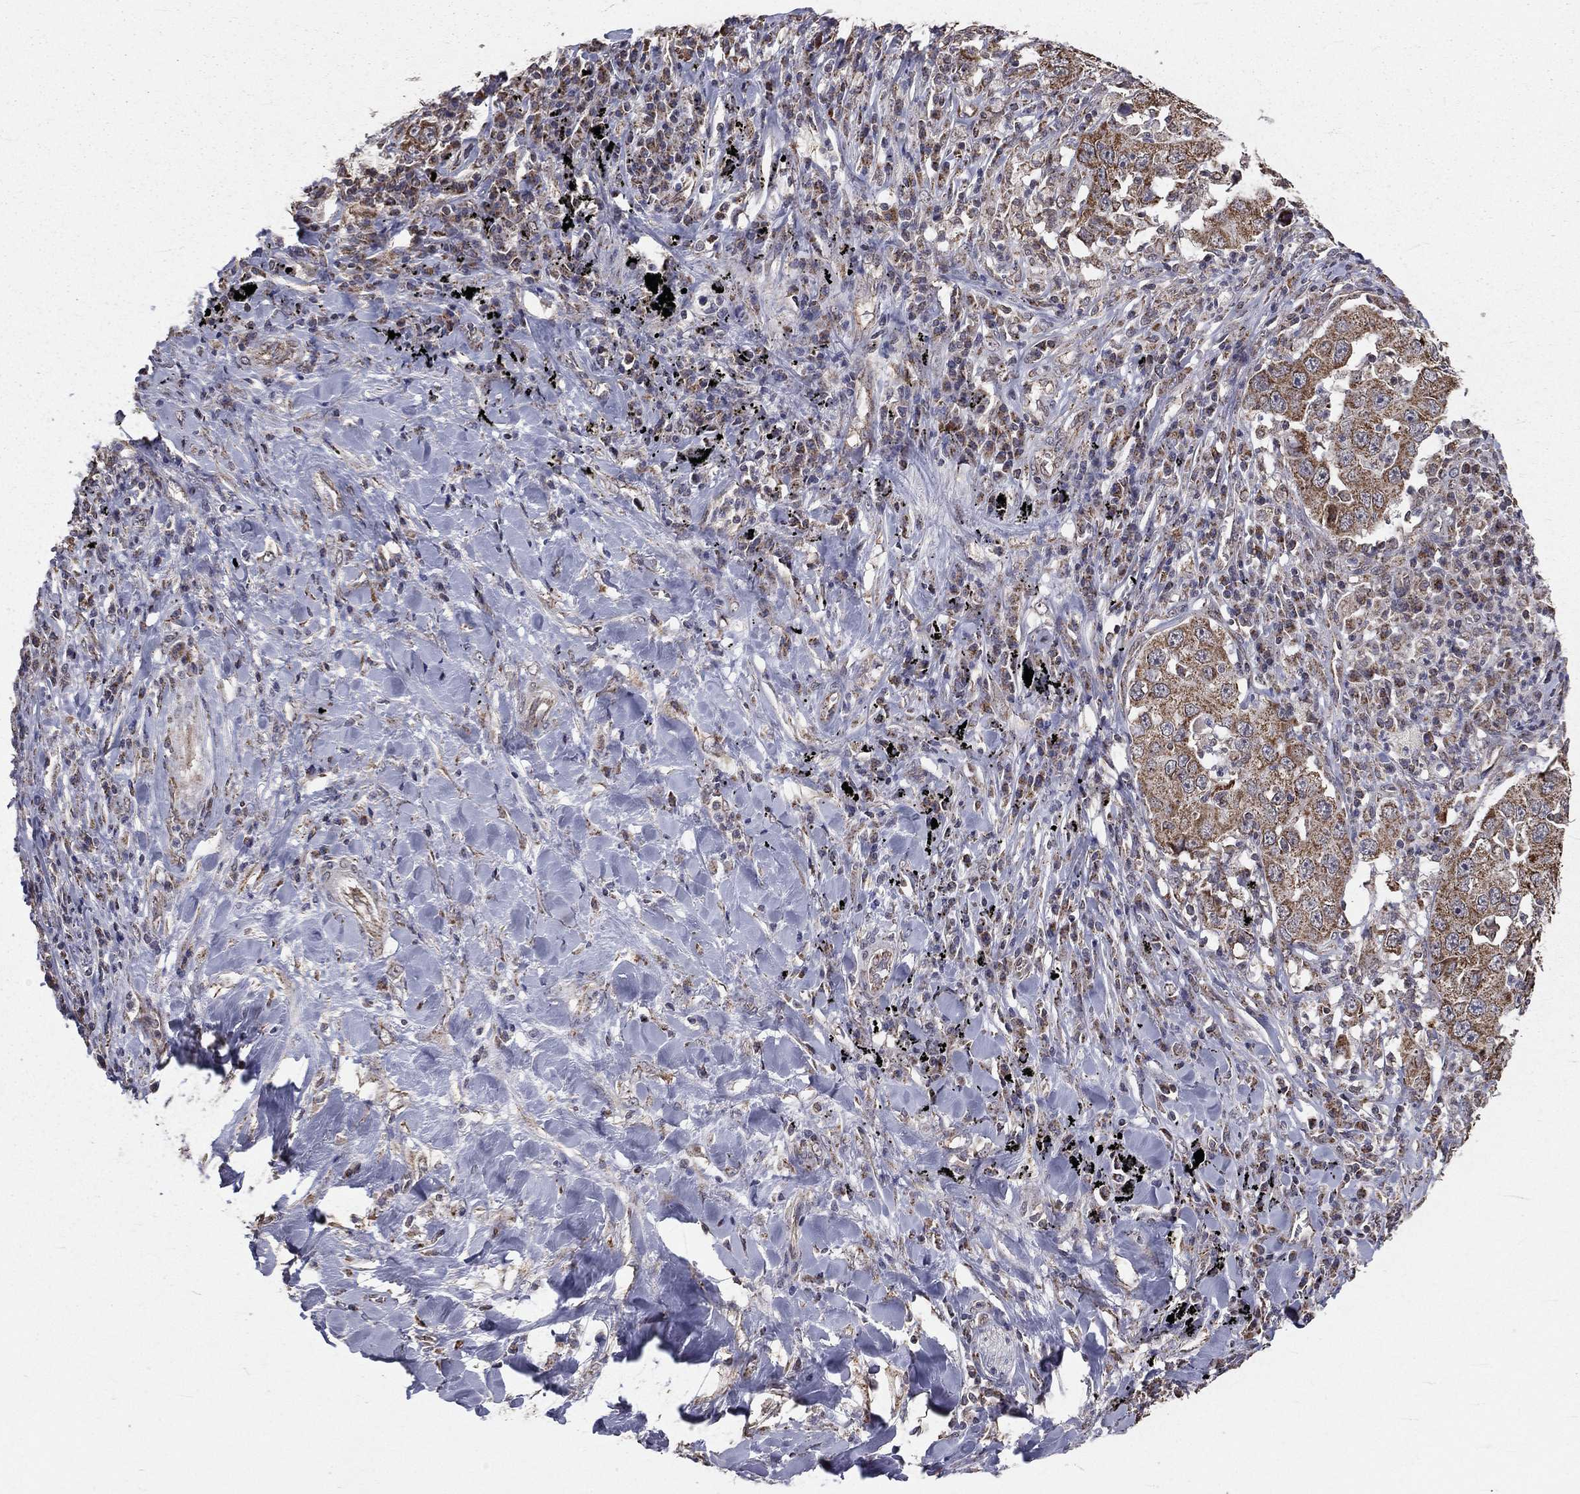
{"staining": {"intensity": "moderate", "quantity": ">75%", "location": "cytoplasmic/membranous"}, "tissue": "lung cancer", "cell_type": "Tumor cells", "image_type": "cancer", "snomed": [{"axis": "morphology", "description": "Adenocarcinoma, NOS"}, {"axis": "topography", "description": "Lung"}], "caption": "An image of lung cancer stained for a protein demonstrates moderate cytoplasmic/membranous brown staining in tumor cells.", "gene": "MRPL46", "patient": {"sex": "male", "age": 73}}